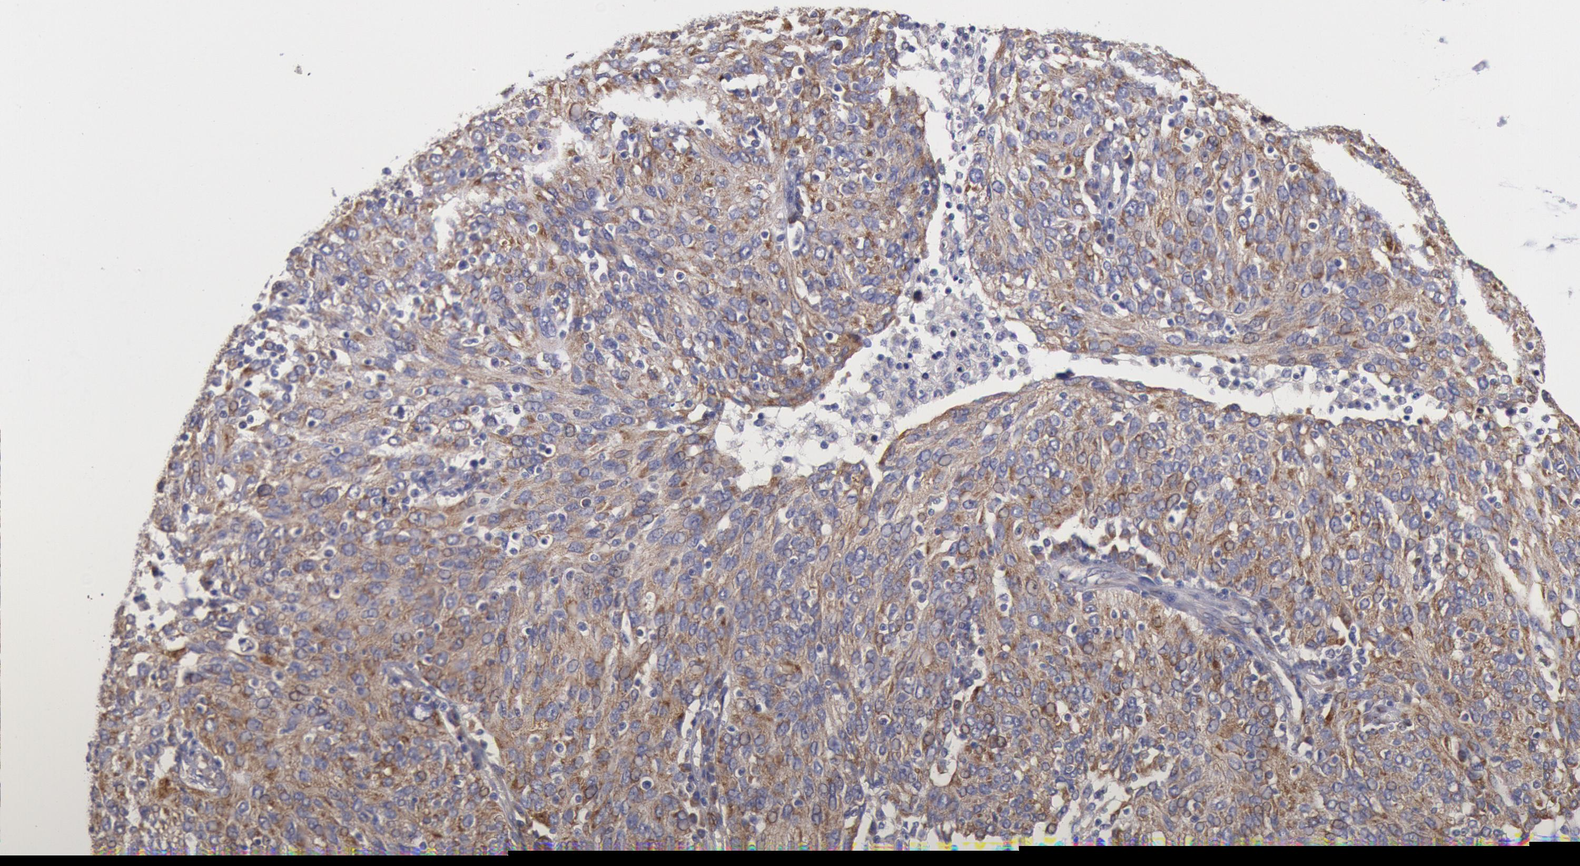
{"staining": {"intensity": "moderate", "quantity": ">75%", "location": "cytoplasmic/membranous"}, "tissue": "ovarian cancer", "cell_type": "Tumor cells", "image_type": "cancer", "snomed": [{"axis": "morphology", "description": "Carcinoma, endometroid"}, {"axis": "topography", "description": "Ovary"}], "caption": "Immunohistochemistry (IHC) photomicrograph of ovarian cancer stained for a protein (brown), which shows medium levels of moderate cytoplasmic/membranous staining in approximately >75% of tumor cells.", "gene": "DRG1", "patient": {"sex": "female", "age": 50}}